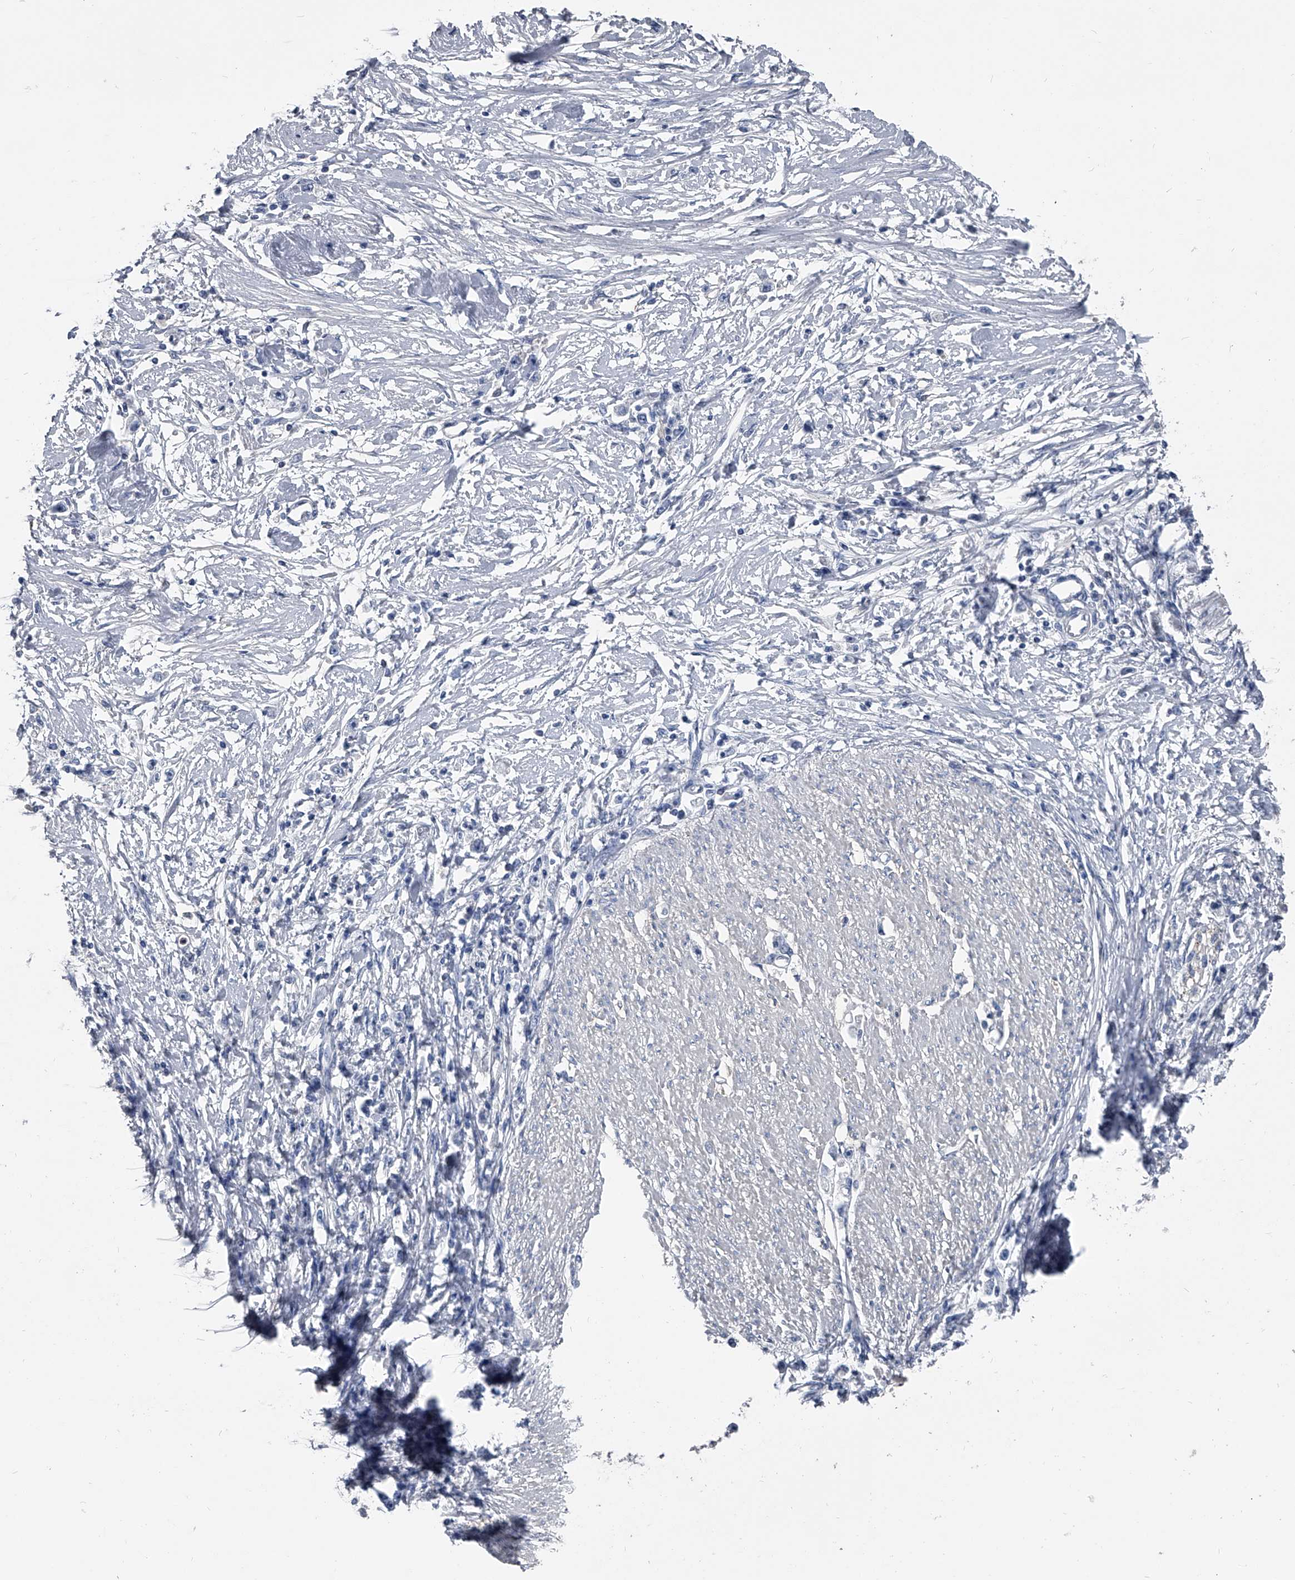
{"staining": {"intensity": "negative", "quantity": "none", "location": "none"}, "tissue": "stomach cancer", "cell_type": "Tumor cells", "image_type": "cancer", "snomed": [{"axis": "morphology", "description": "Adenocarcinoma, NOS"}, {"axis": "topography", "description": "Stomach"}], "caption": "IHC of human stomach adenocarcinoma displays no expression in tumor cells.", "gene": "KIF13A", "patient": {"sex": "female", "age": 59}}